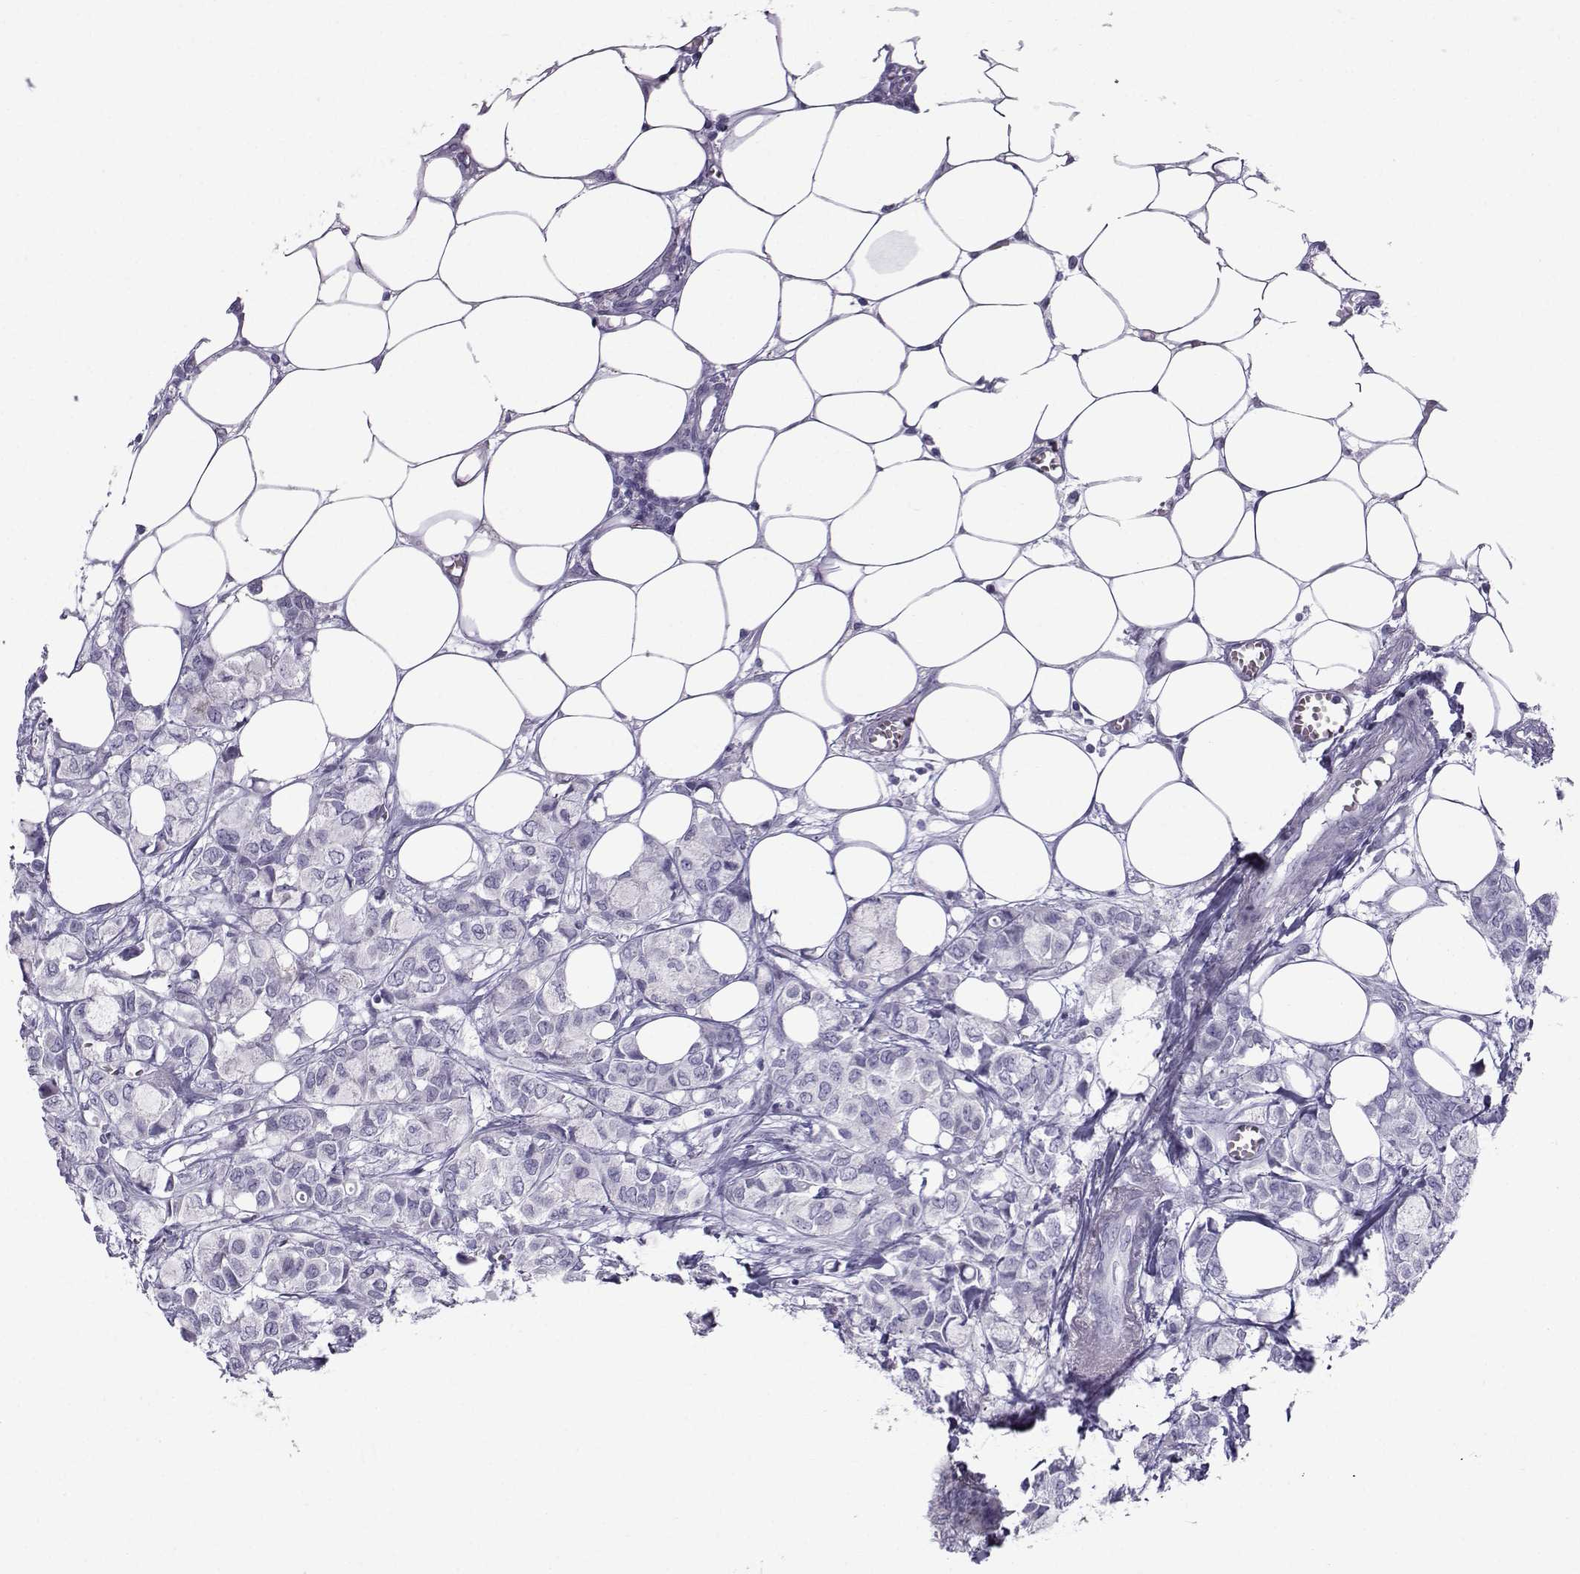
{"staining": {"intensity": "negative", "quantity": "none", "location": "none"}, "tissue": "breast cancer", "cell_type": "Tumor cells", "image_type": "cancer", "snomed": [{"axis": "morphology", "description": "Duct carcinoma"}, {"axis": "topography", "description": "Breast"}], "caption": "Immunohistochemistry of breast infiltrating ductal carcinoma shows no expression in tumor cells.", "gene": "DMRT3", "patient": {"sex": "female", "age": 85}}